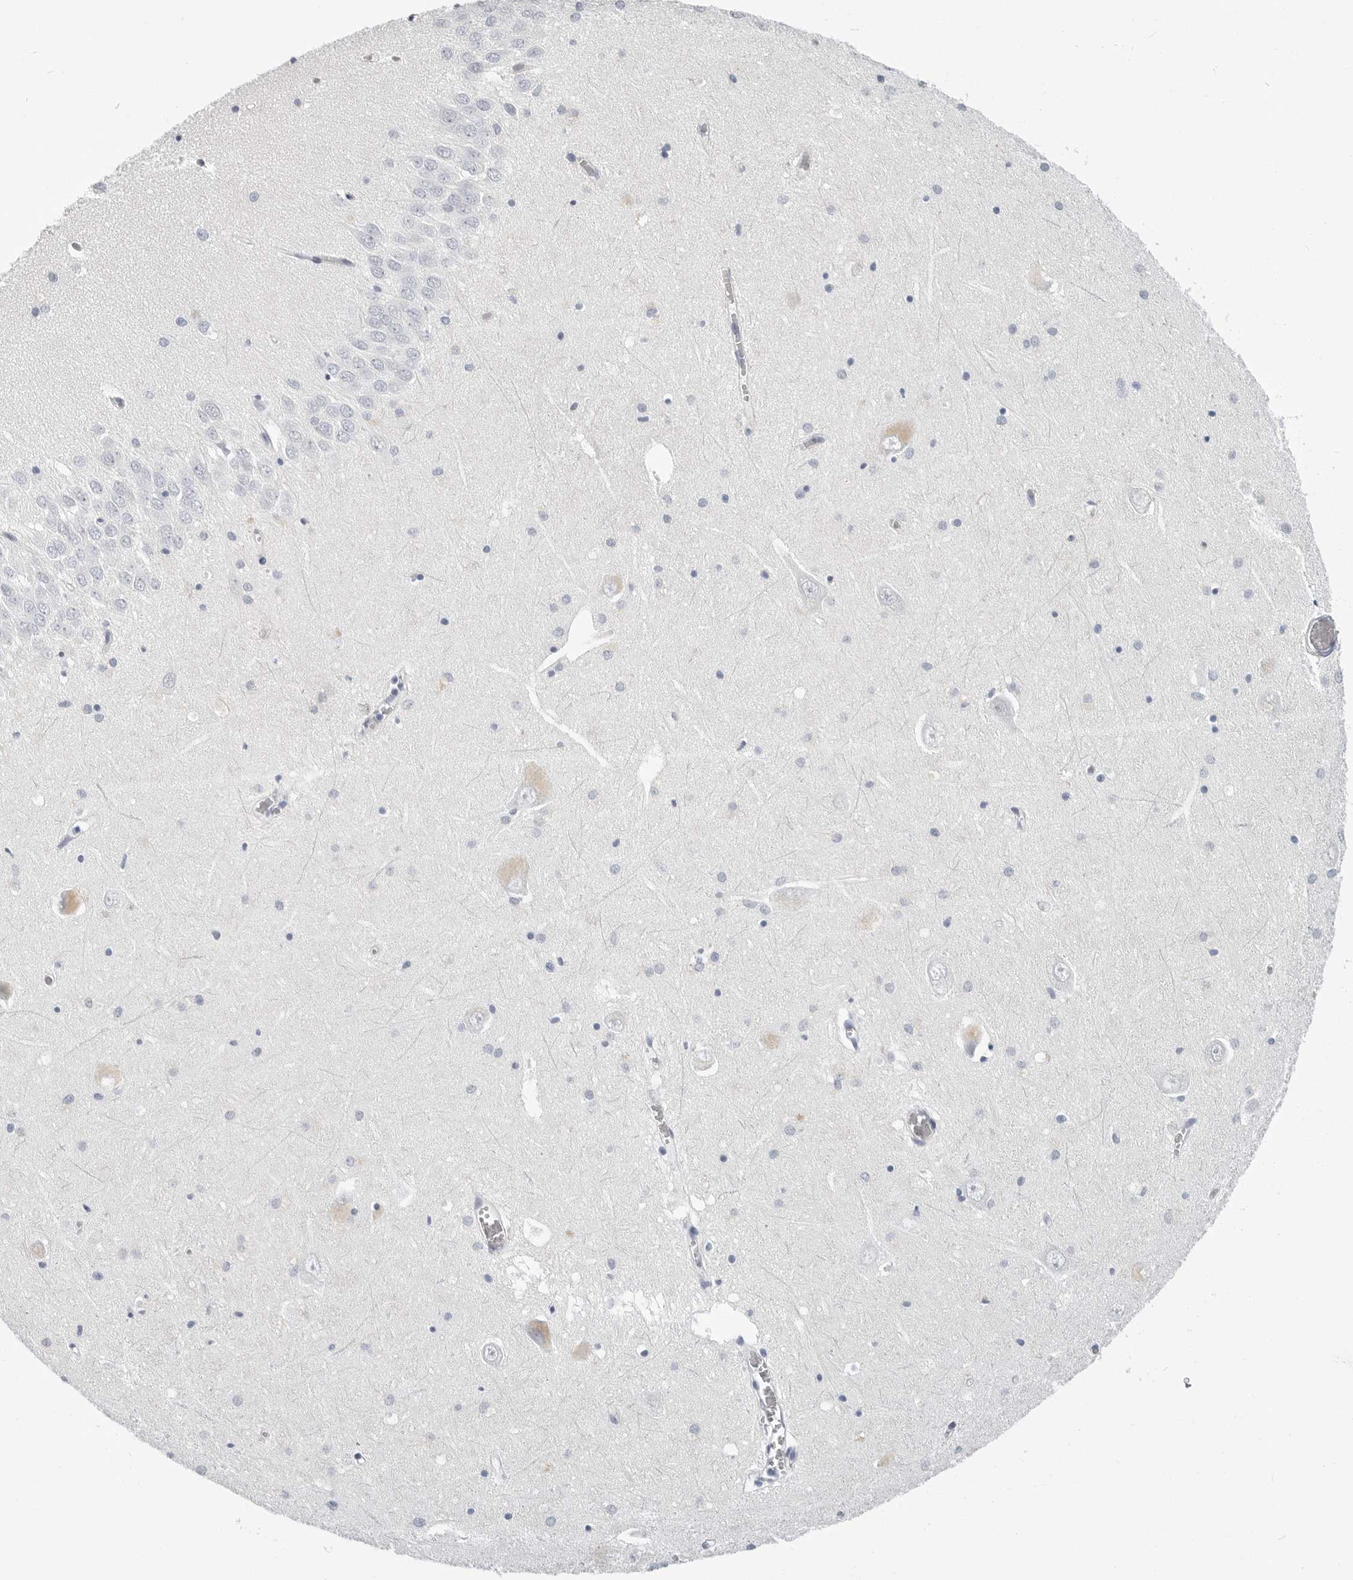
{"staining": {"intensity": "negative", "quantity": "none", "location": "none"}, "tissue": "hippocampus", "cell_type": "Glial cells", "image_type": "normal", "snomed": [{"axis": "morphology", "description": "Normal tissue, NOS"}, {"axis": "topography", "description": "Hippocampus"}], "caption": "A histopathology image of human hippocampus is negative for staining in glial cells. Nuclei are stained in blue.", "gene": "PLN", "patient": {"sex": "male", "age": 70}}